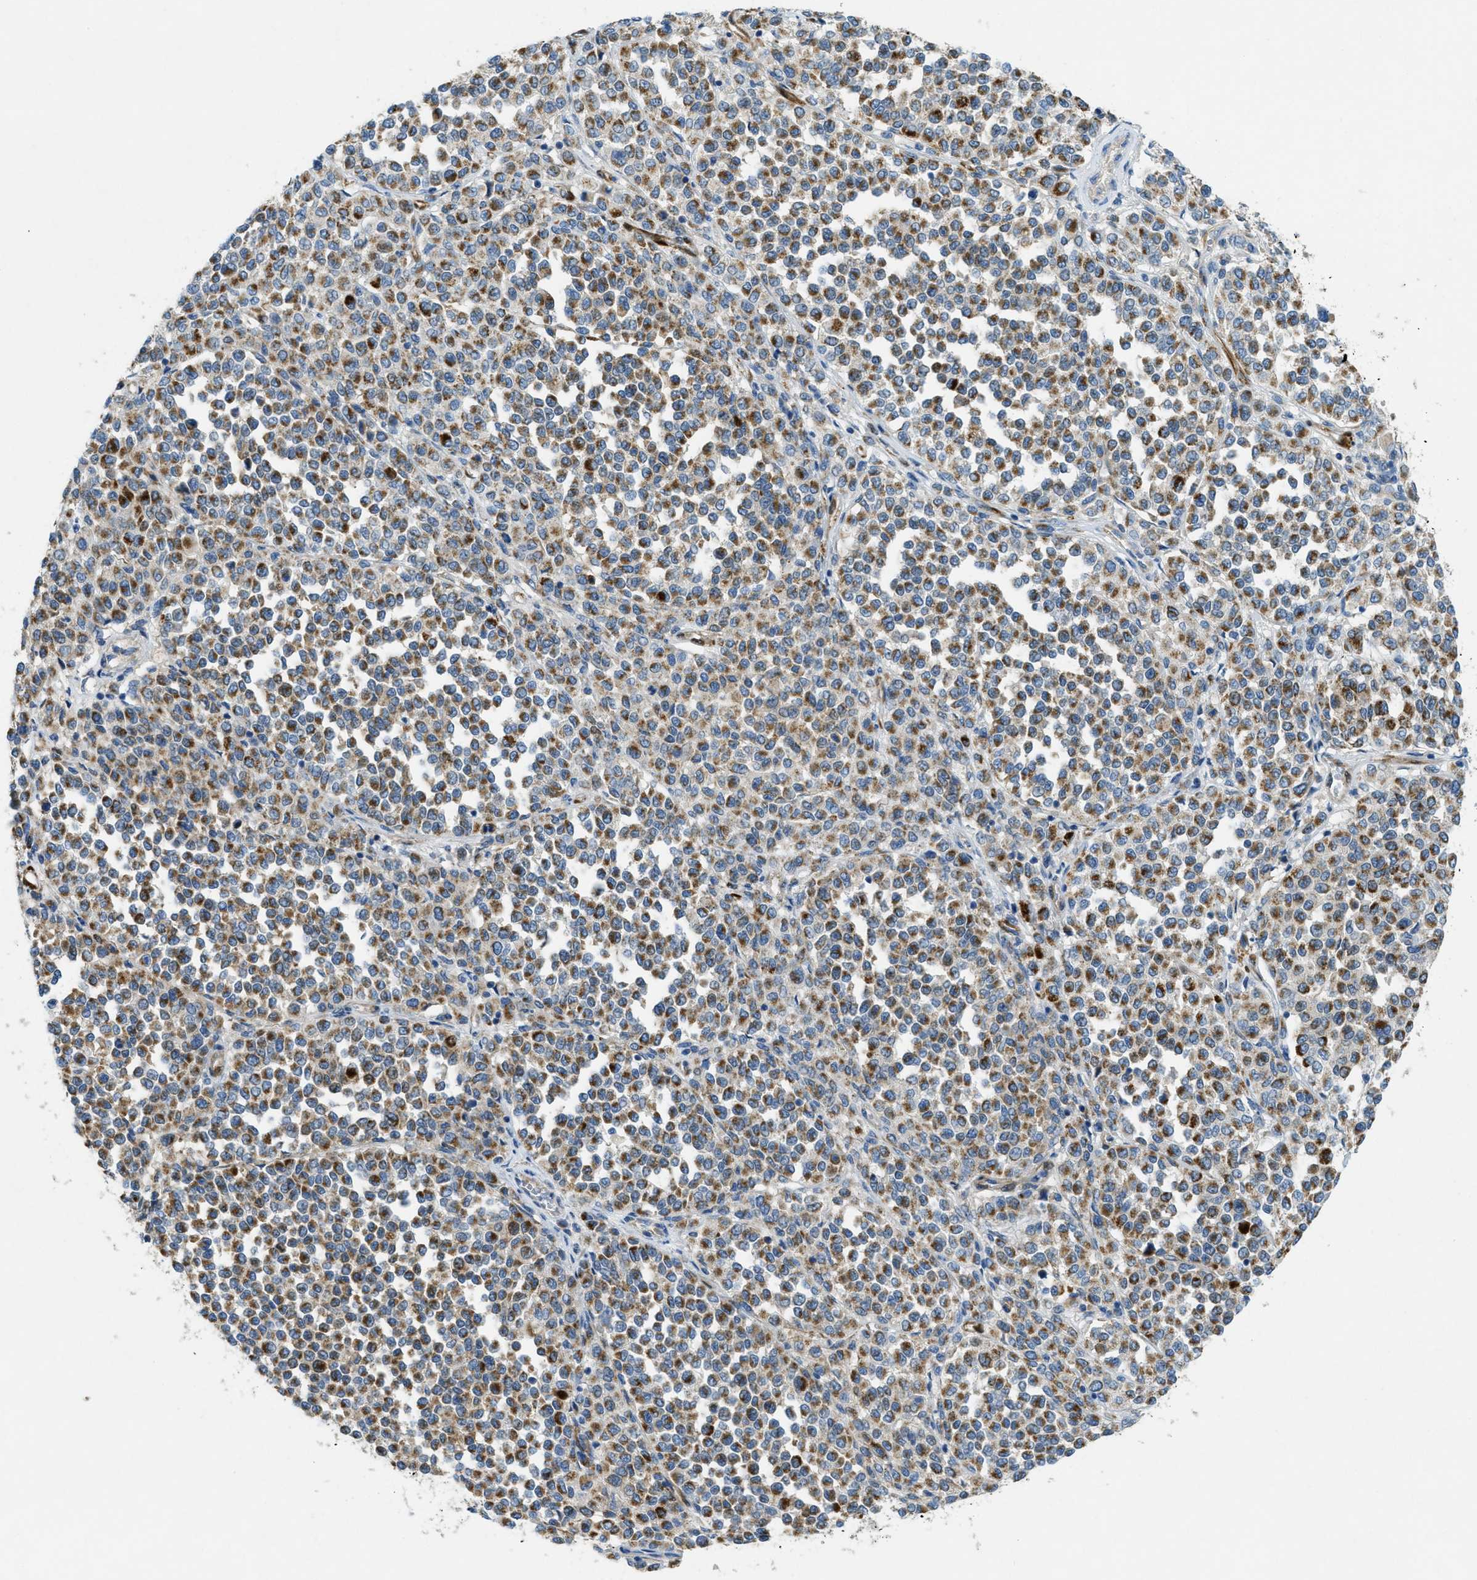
{"staining": {"intensity": "moderate", "quantity": ">75%", "location": "cytoplasmic/membranous"}, "tissue": "melanoma", "cell_type": "Tumor cells", "image_type": "cancer", "snomed": [{"axis": "morphology", "description": "Malignant melanoma, Metastatic site"}, {"axis": "topography", "description": "Pancreas"}], "caption": "Immunohistochemical staining of malignant melanoma (metastatic site) shows moderate cytoplasmic/membranous protein staining in approximately >75% of tumor cells. (IHC, brightfield microscopy, high magnification).", "gene": "CYGB", "patient": {"sex": "female", "age": 30}}